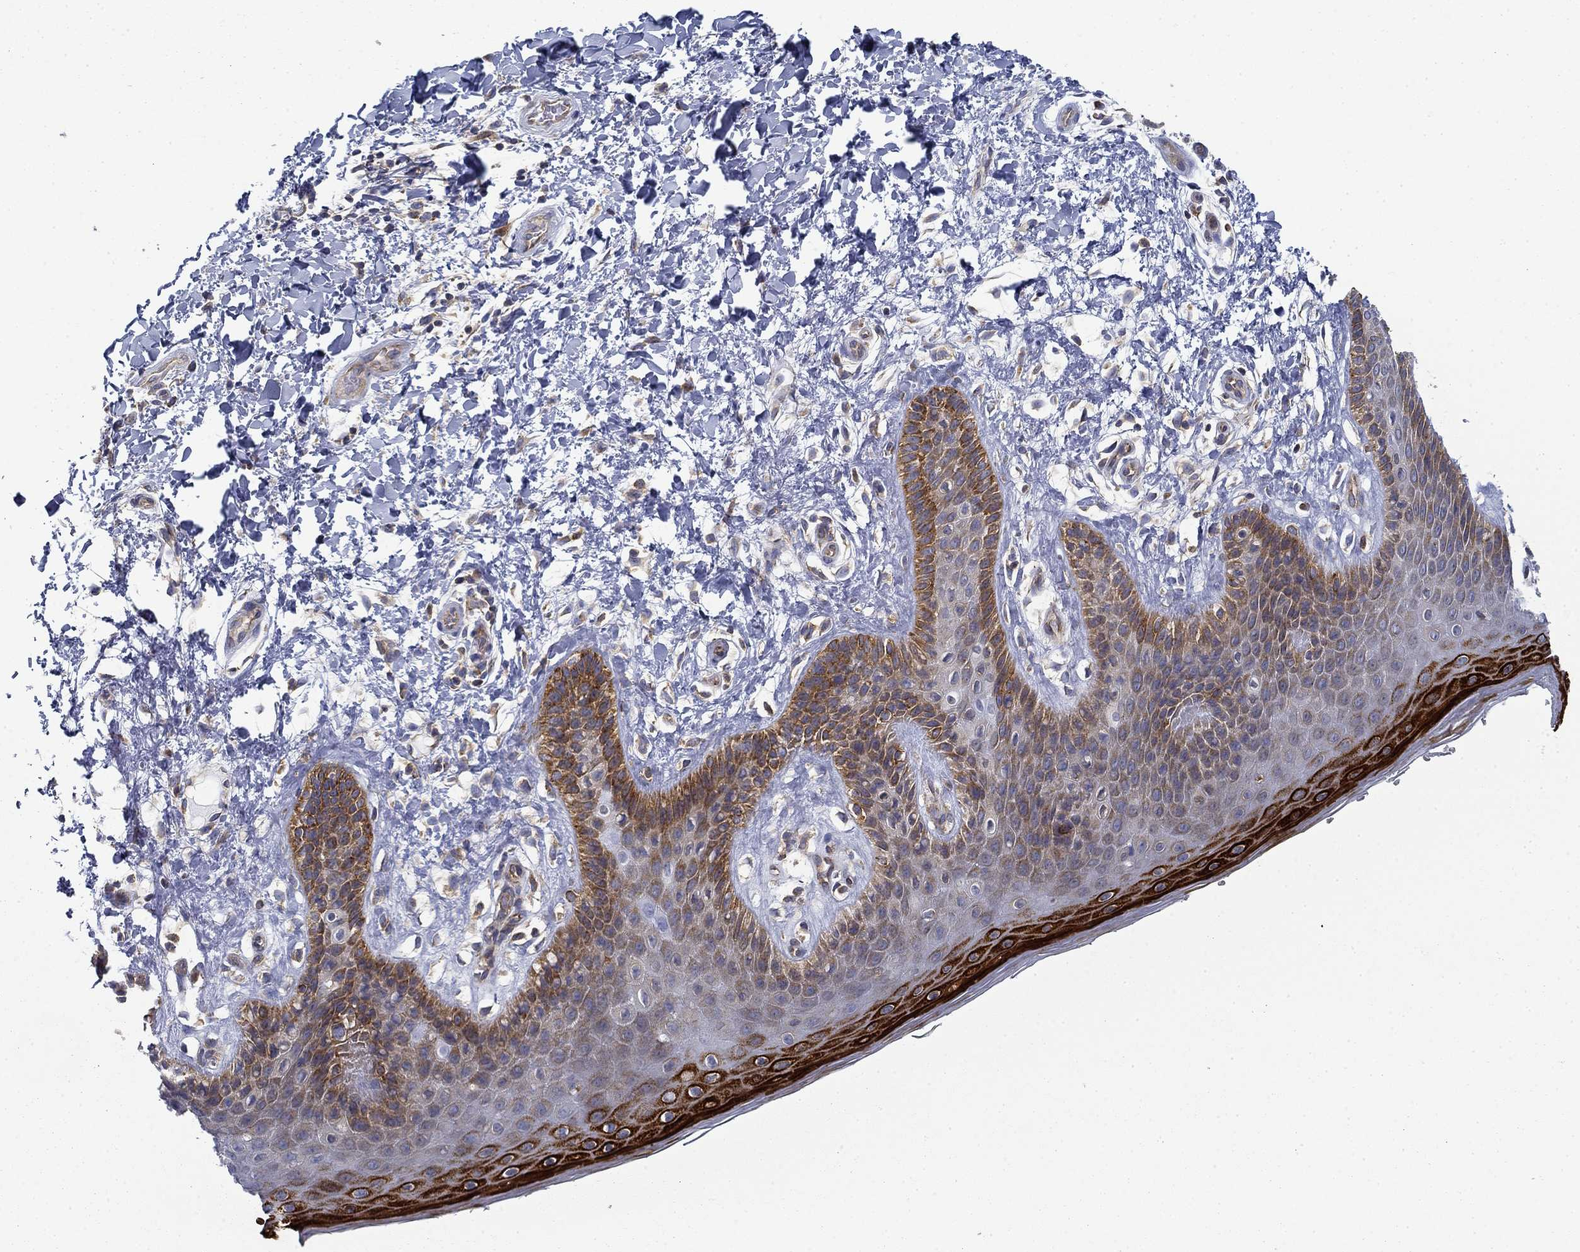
{"staining": {"intensity": "strong", "quantity": ">75%", "location": "cytoplasmic/membranous"}, "tissue": "skin", "cell_type": "Epidermal cells", "image_type": "normal", "snomed": [{"axis": "morphology", "description": "Normal tissue, NOS"}, {"axis": "topography", "description": "Anal"}], "caption": "A brown stain highlights strong cytoplasmic/membranous positivity of a protein in epidermal cells of benign human skin. (brown staining indicates protein expression, while blue staining denotes nuclei).", "gene": "FXR1", "patient": {"sex": "male", "age": 36}}